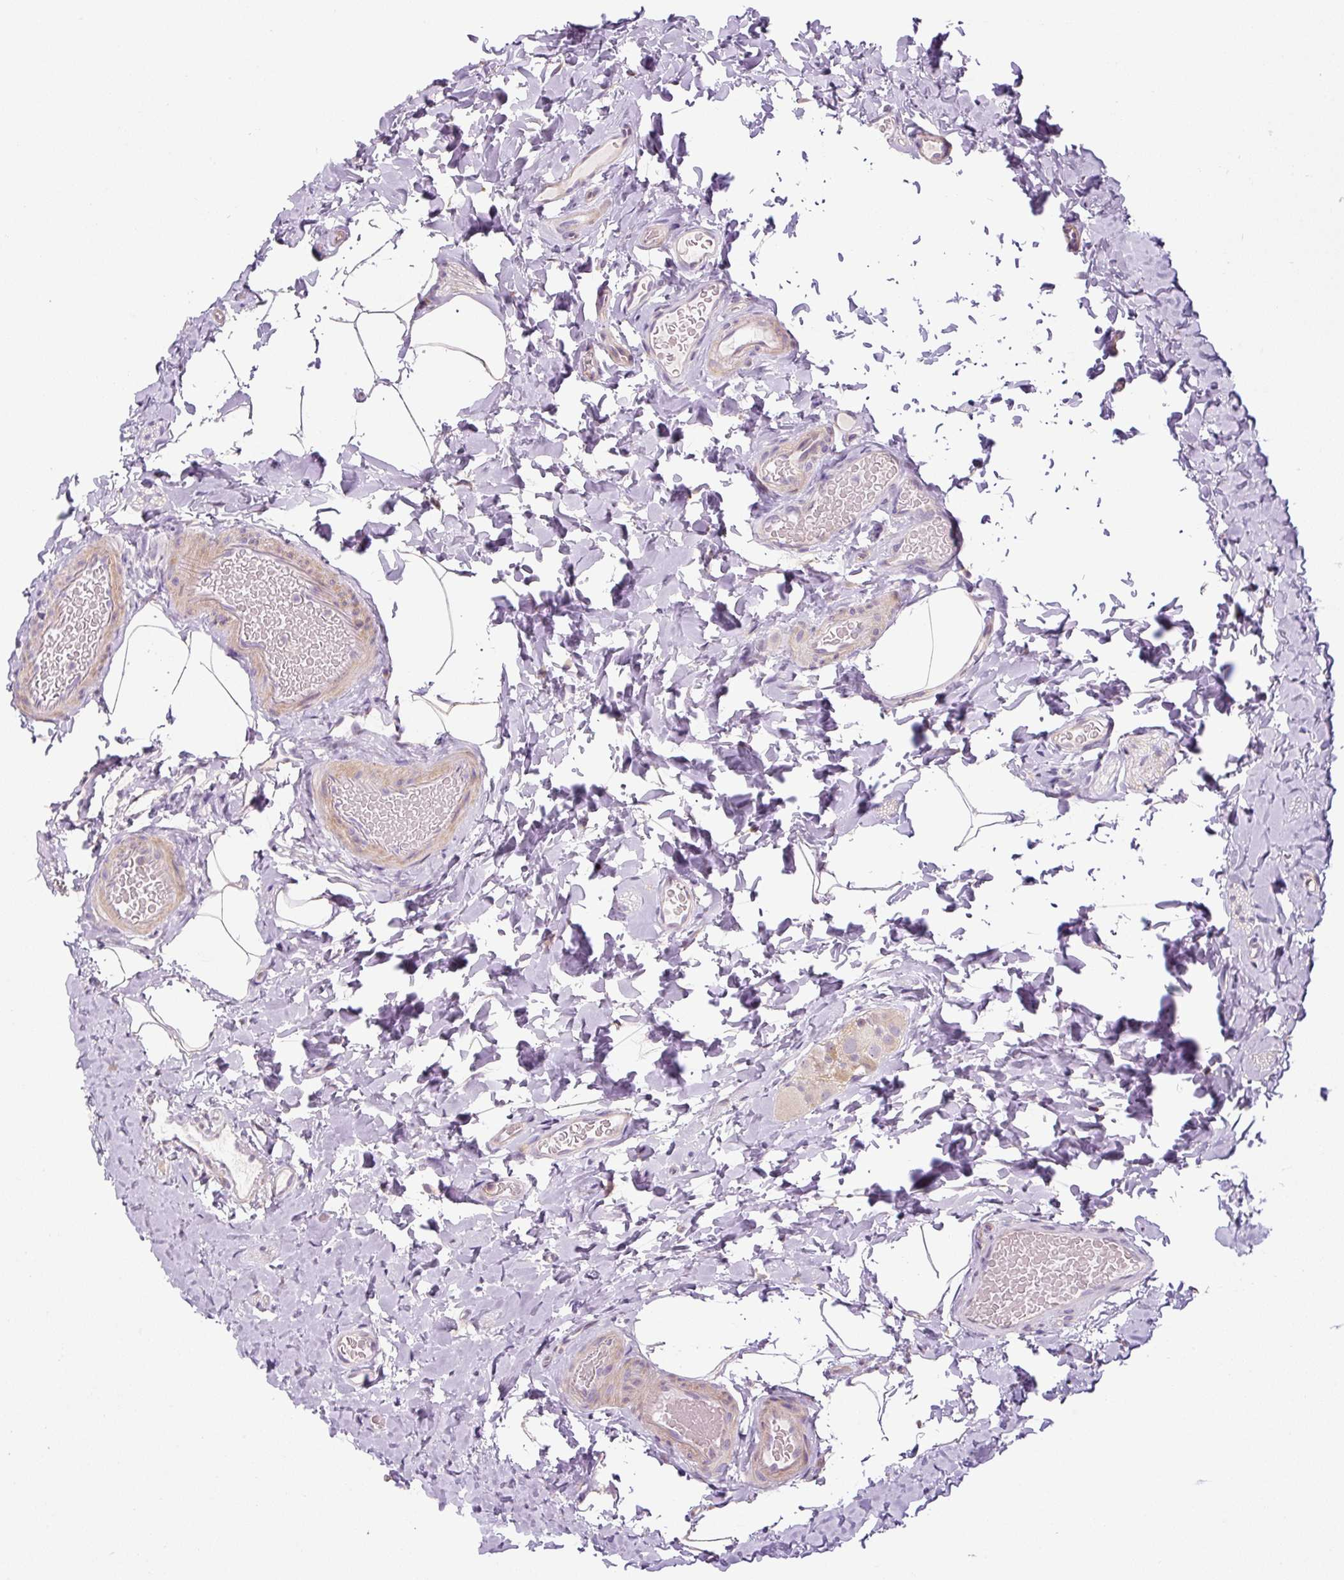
{"staining": {"intensity": "weak", "quantity": "25%-75%", "location": "cytoplasmic/membranous"}, "tissue": "colon", "cell_type": "Endothelial cells", "image_type": "normal", "snomed": [{"axis": "morphology", "description": "Normal tissue, NOS"}, {"axis": "topography", "description": "Colon"}], "caption": "Immunohistochemistry (DAB) staining of normal colon exhibits weak cytoplasmic/membranous protein positivity in about 25%-75% of endothelial cells.", "gene": "FUT10", "patient": {"sex": "male", "age": 46}}